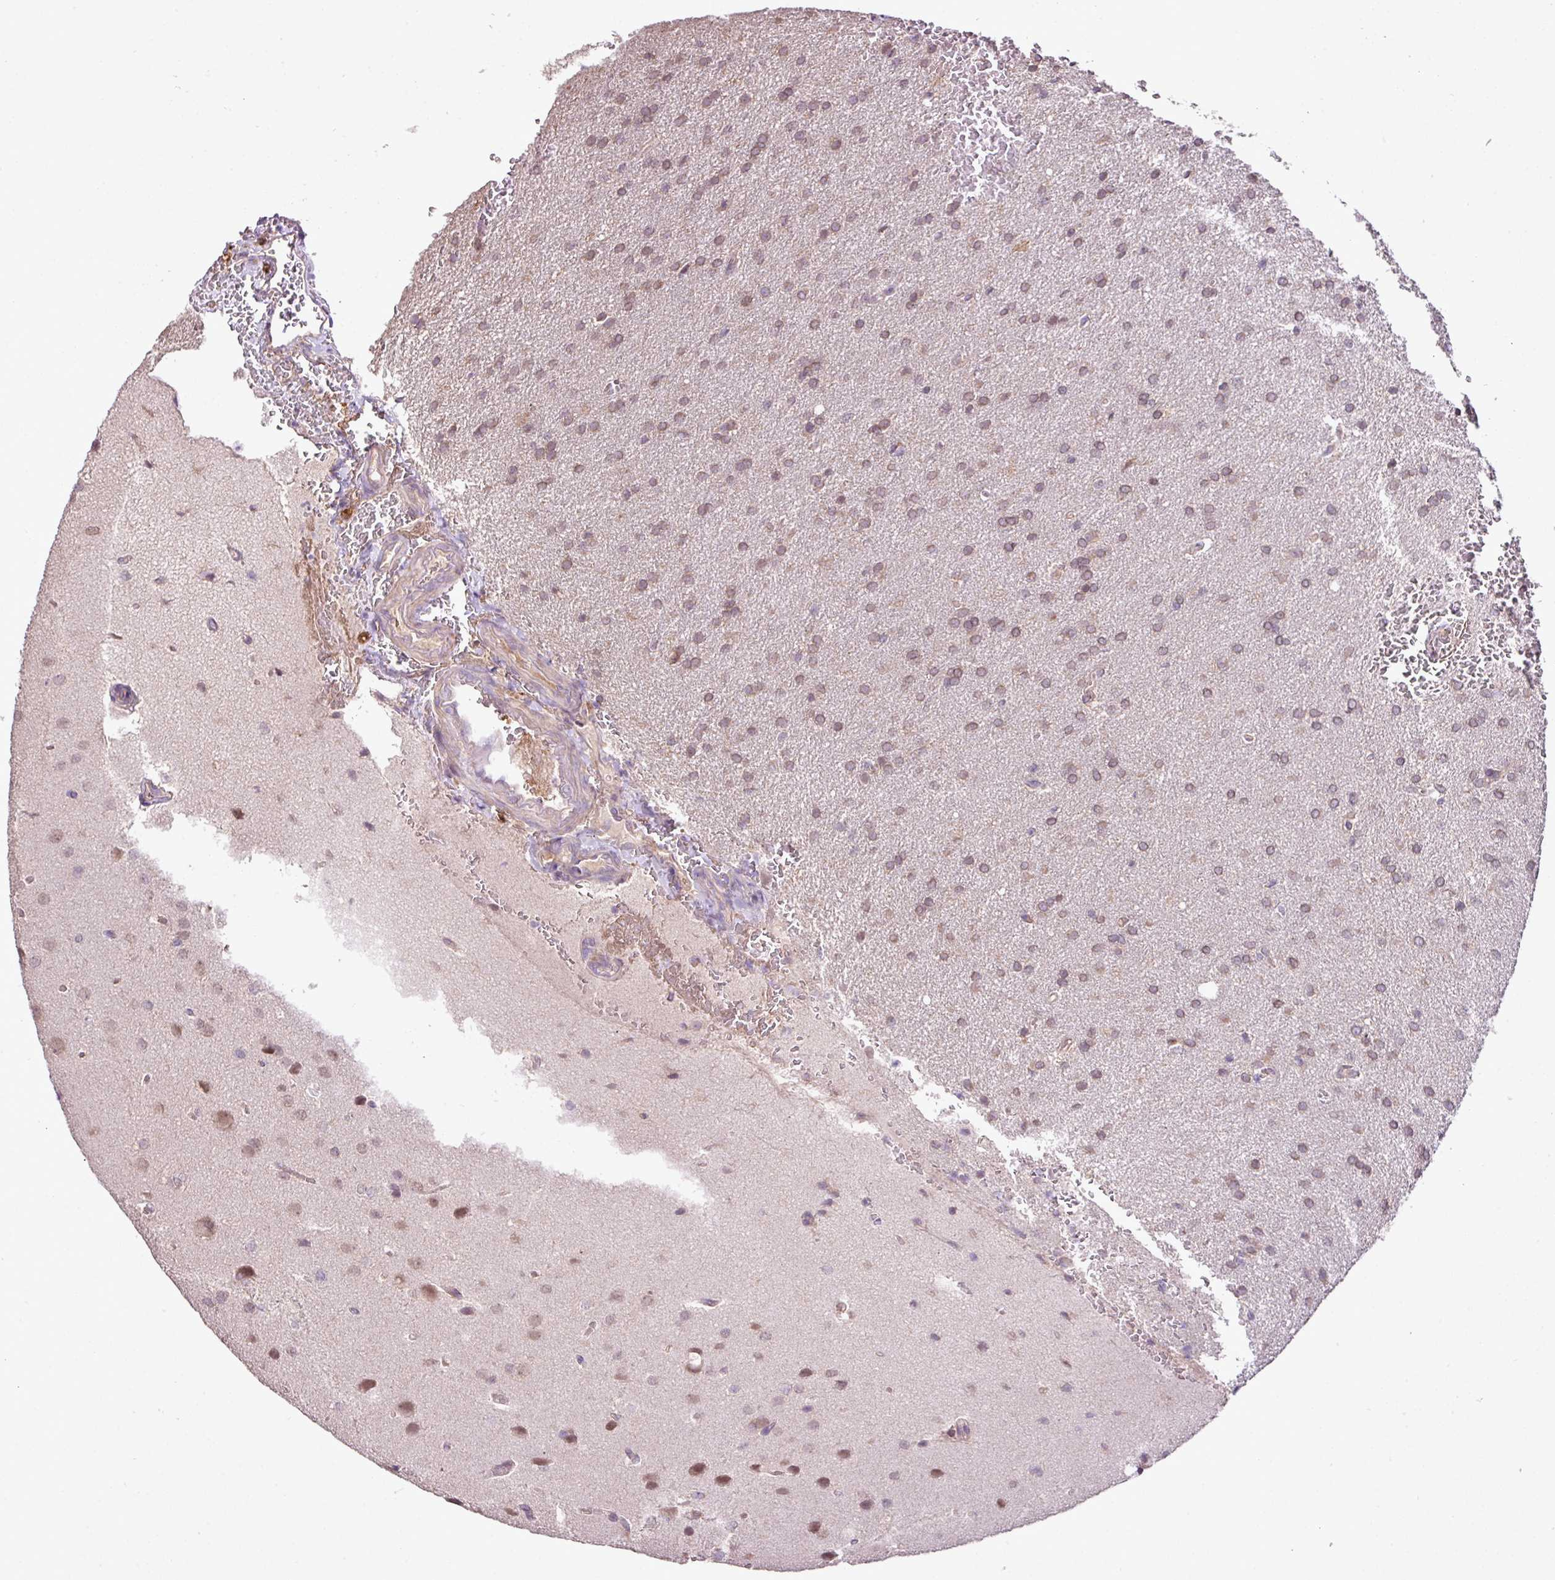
{"staining": {"intensity": "weak", "quantity": ">75%", "location": "cytoplasmic/membranous"}, "tissue": "glioma", "cell_type": "Tumor cells", "image_type": "cancer", "snomed": [{"axis": "morphology", "description": "Glioma, malignant, Low grade"}, {"axis": "topography", "description": "Brain"}], "caption": "A brown stain highlights weak cytoplasmic/membranous expression of a protein in human glioma tumor cells.", "gene": "DNAAF4", "patient": {"sex": "female", "age": 33}}